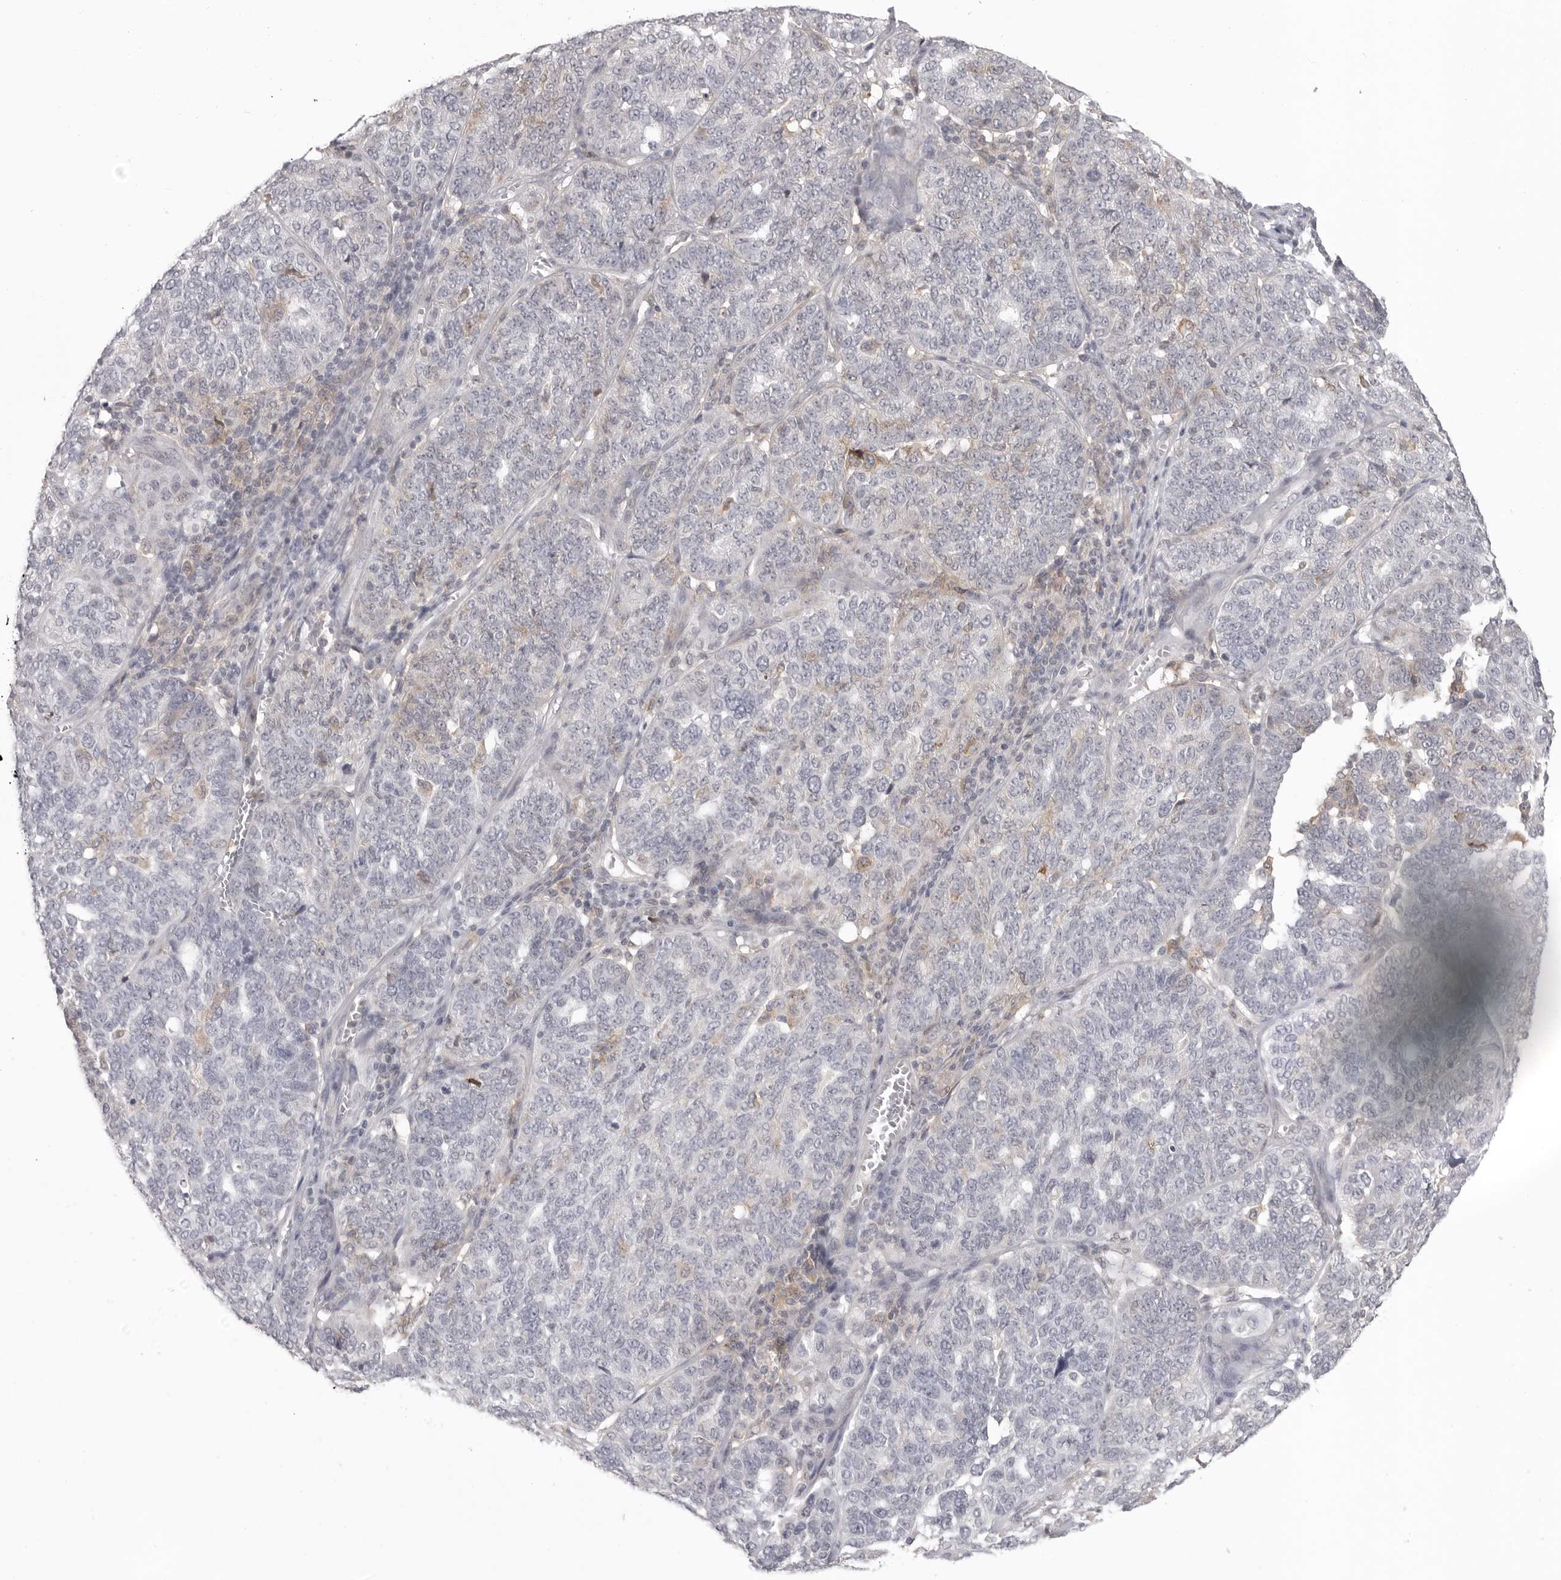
{"staining": {"intensity": "negative", "quantity": "none", "location": "none"}, "tissue": "ovarian cancer", "cell_type": "Tumor cells", "image_type": "cancer", "snomed": [{"axis": "morphology", "description": "Cystadenocarcinoma, serous, NOS"}, {"axis": "topography", "description": "Ovary"}], "caption": "This is a photomicrograph of immunohistochemistry staining of ovarian cancer (serous cystadenocarcinoma), which shows no staining in tumor cells.", "gene": "IFNGR1", "patient": {"sex": "female", "age": 59}}